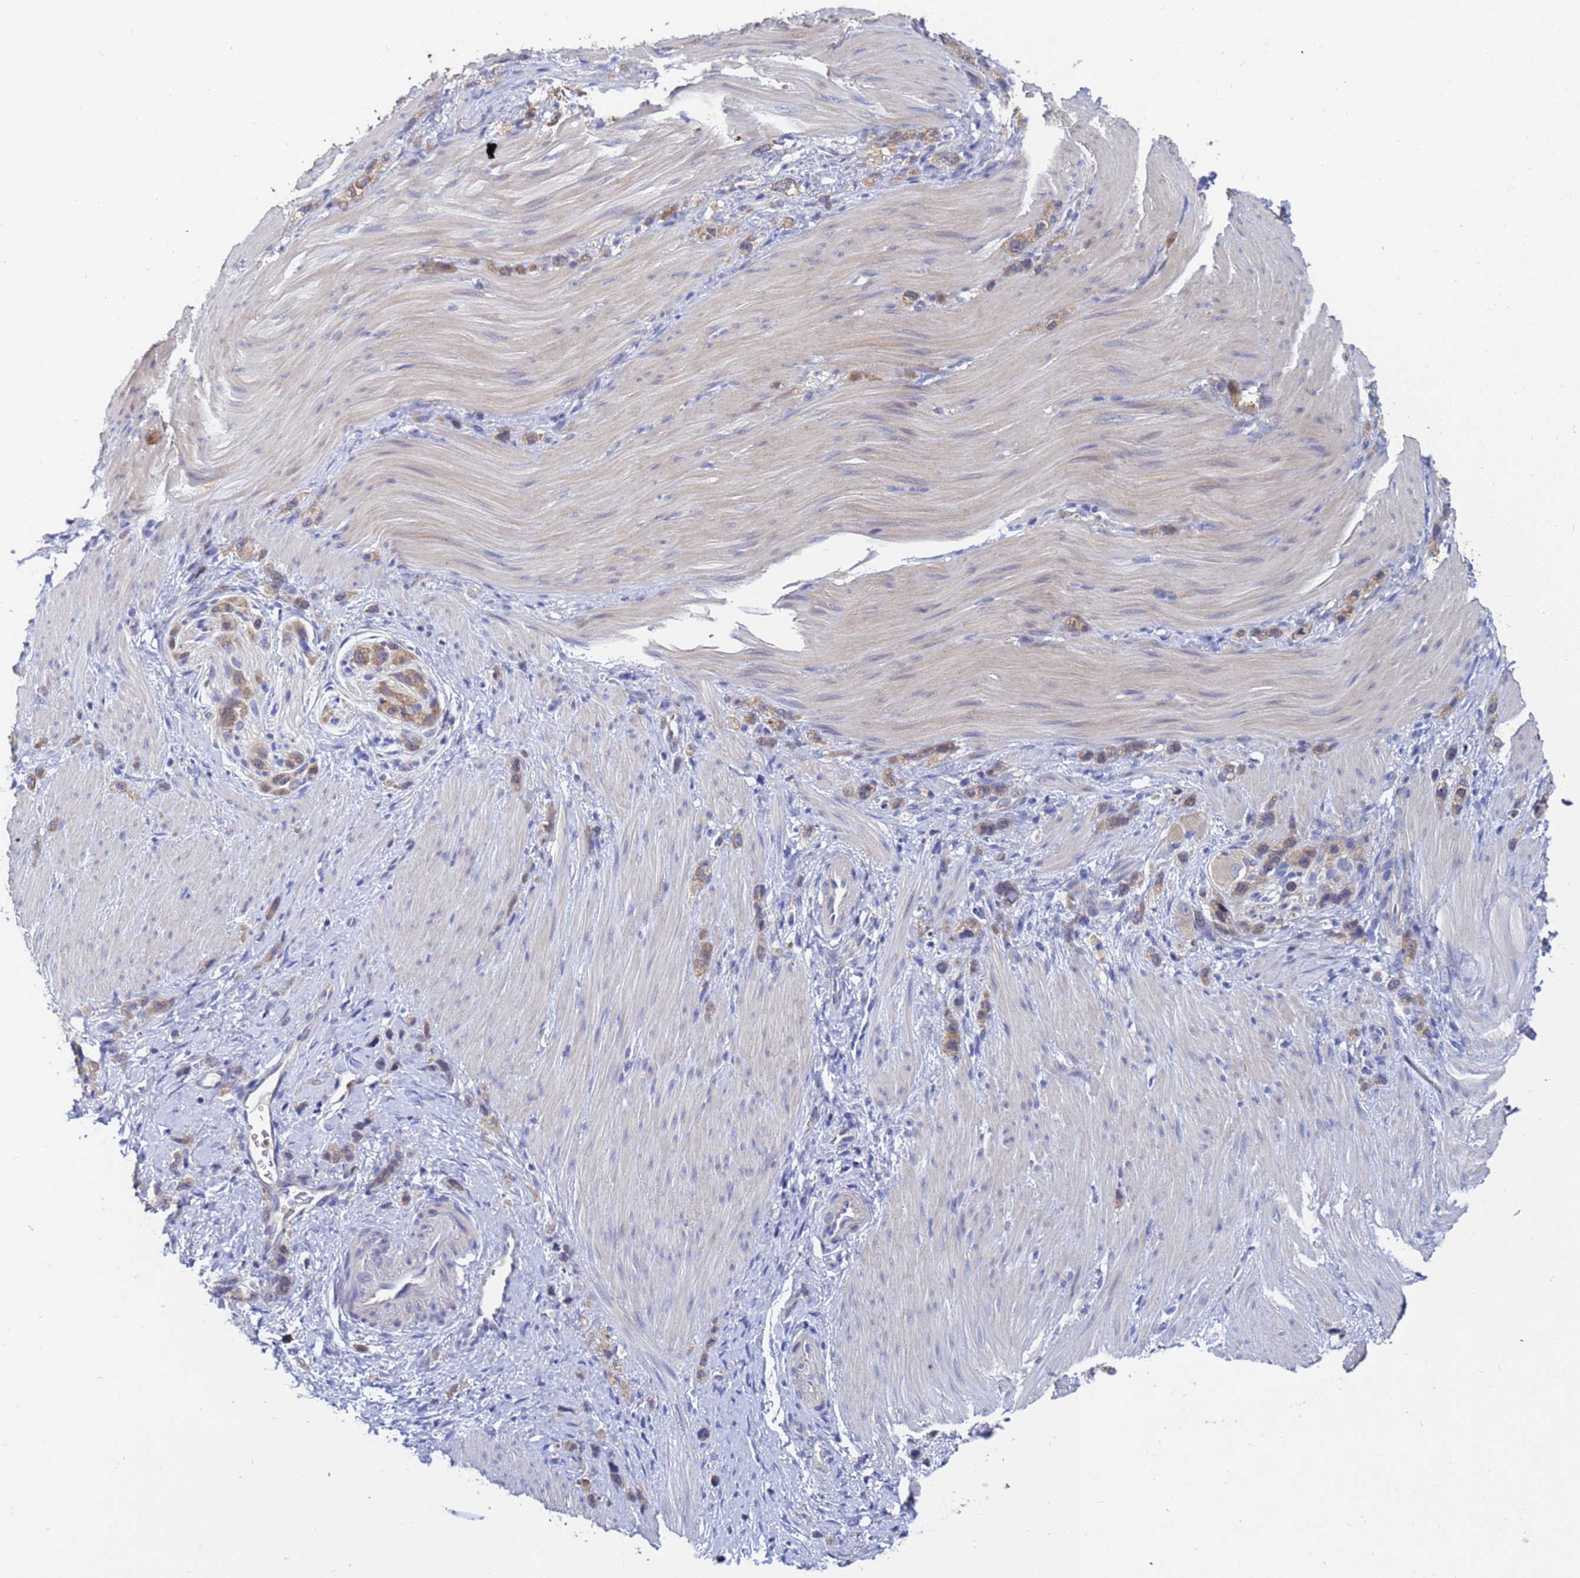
{"staining": {"intensity": "weak", "quantity": ">75%", "location": "cytoplasmic/membranous"}, "tissue": "stomach cancer", "cell_type": "Tumor cells", "image_type": "cancer", "snomed": [{"axis": "morphology", "description": "Adenocarcinoma, NOS"}, {"axis": "topography", "description": "Stomach"}], "caption": "About >75% of tumor cells in human stomach cancer demonstrate weak cytoplasmic/membranous protein staining as visualized by brown immunohistochemical staining.", "gene": "TTLL11", "patient": {"sex": "female", "age": 65}}